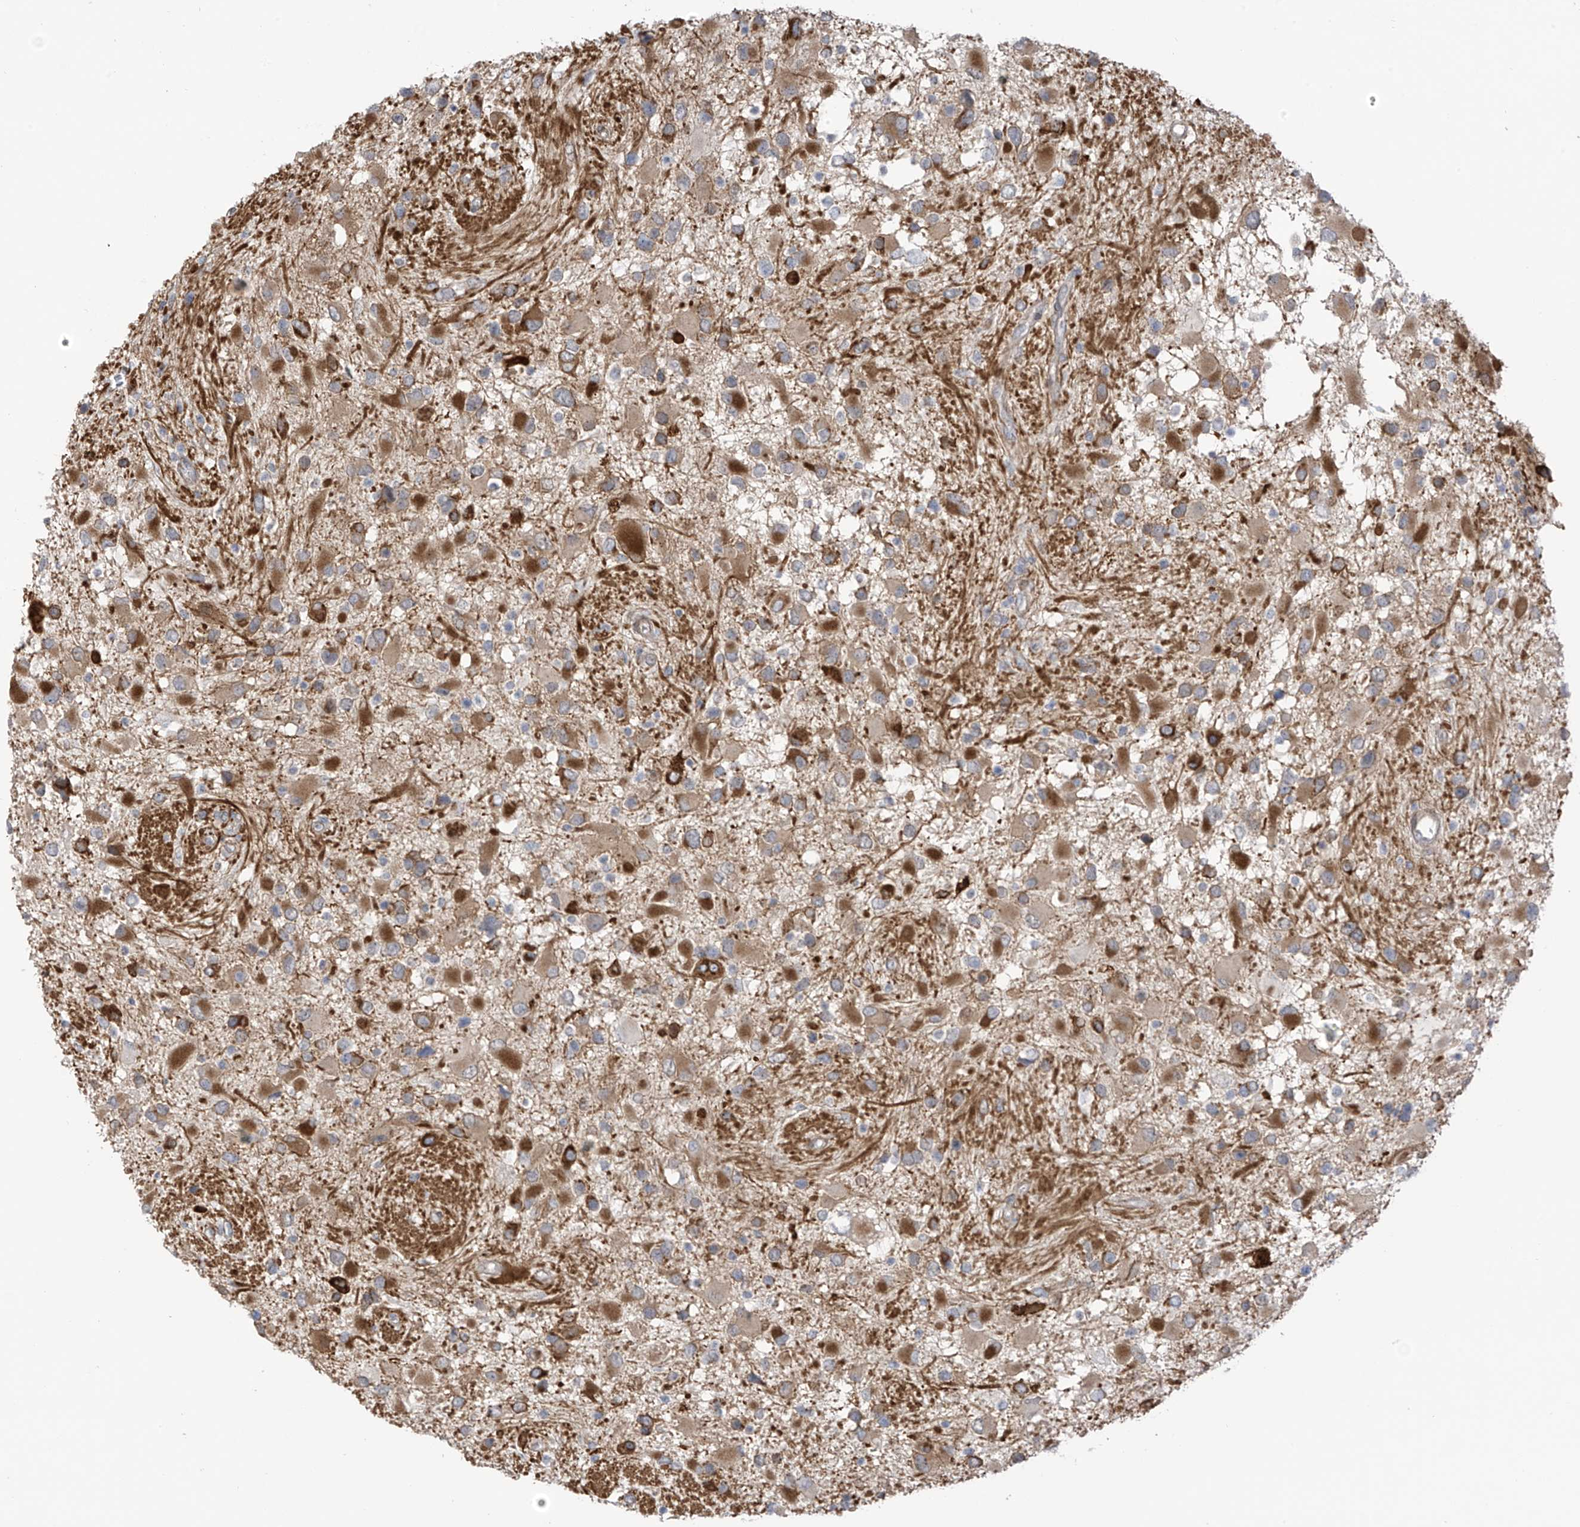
{"staining": {"intensity": "moderate", "quantity": "25%-75%", "location": "cytoplasmic/membranous"}, "tissue": "glioma", "cell_type": "Tumor cells", "image_type": "cancer", "snomed": [{"axis": "morphology", "description": "Glioma, malignant, High grade"}, {"axis": "topography", "description": "Brain"}], "caption": "Glioma stained with a brown dye demonstrates moderate cytoplasmic/membranous positive staining in approximately 25%-75% of tumor cells.", "gene": "HS6ST2", "patient": {"sex": "male", "age": 53}}